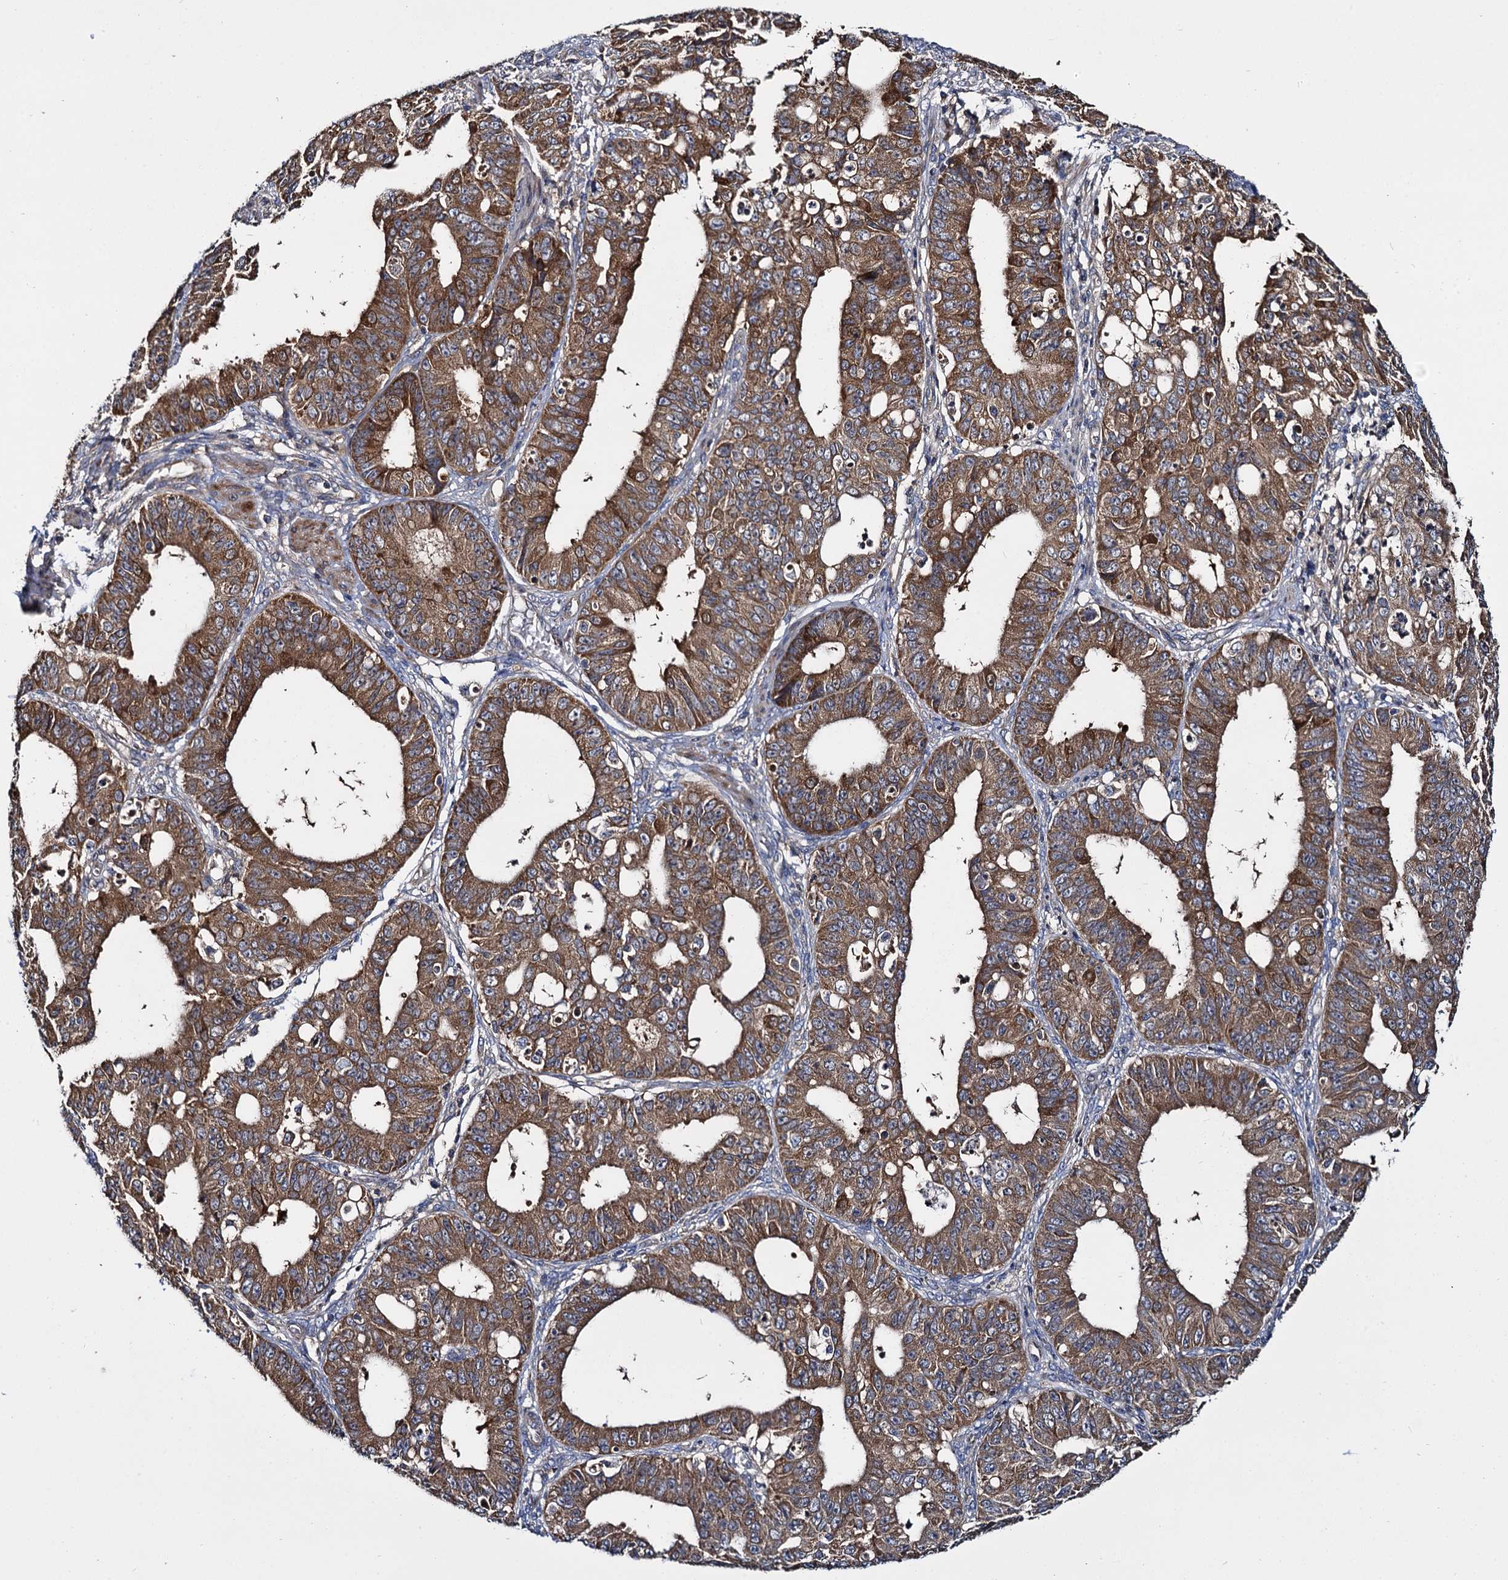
{"staining": {"intensity": "strong", "quantity": ">75%", "location": "cytoplasmic/membranous"}, "tissue": "ovarian cancer", "cell_type": "Tumor cells", "image_type": "cancer", "snomed": [{"axis": "morphology", "description": "Carcinoma, endometroid"}, {"axis": "topography", "description": "Appendix"}, {"axis": "topography", "description": "Ovary"}], "caption": "Immunohistochemistry (IHC) (DAB) staining of human ovarian cancer (endometroid carcinoma) displays strong cytoplasmic/membranous protein staining in about >75% of tumor cells.", "gene": "CEP192", "patient": {"sex": "female", "age": 42}}